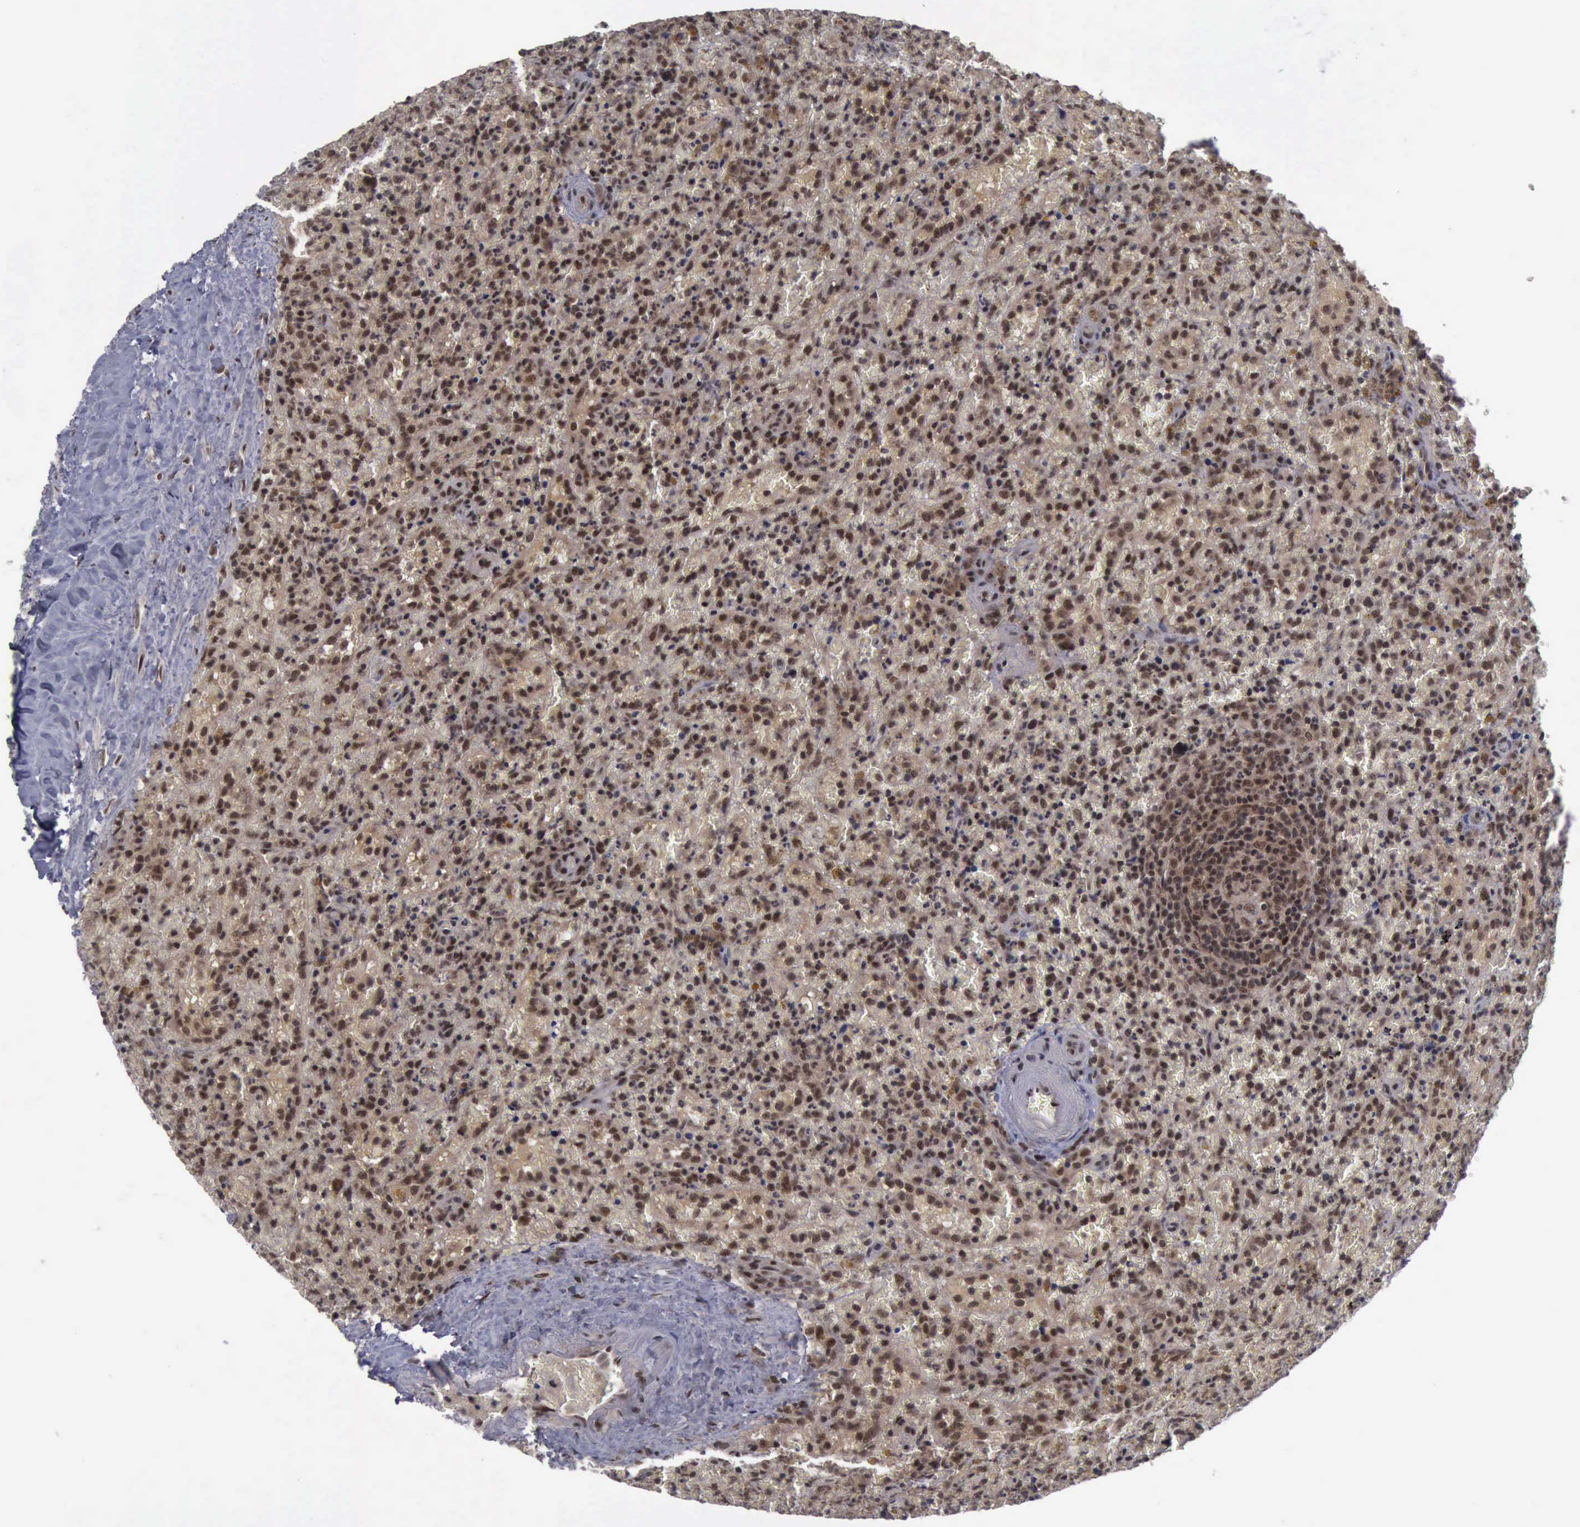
{"staining": {"intensity": "strong", "quantity": ">75%", "location": "cytoplasmic/membranous,nuclear"}, "tissue": "lymphoma", "cell_type": "Tumor cells", "image_type": "cancer", "snomed": [{"axis": "morphology", "description": "Malignant lymphoma, non-Hodgkin's type, High grade"}, {"axis": "topography", "description": "Spleen"}, {"axis": "topography", "description": "Lymph node"}], "caption": "The histopathology image demonstrates staining of high-grade malignant lymphoma, non-Hodgkin's type, revealing strong cytoplasmic/membranous and nuclear protein staining (brown color) within tumor cells.", "gene": "ATM", "patient": {"sex": "female", "age": 70}}